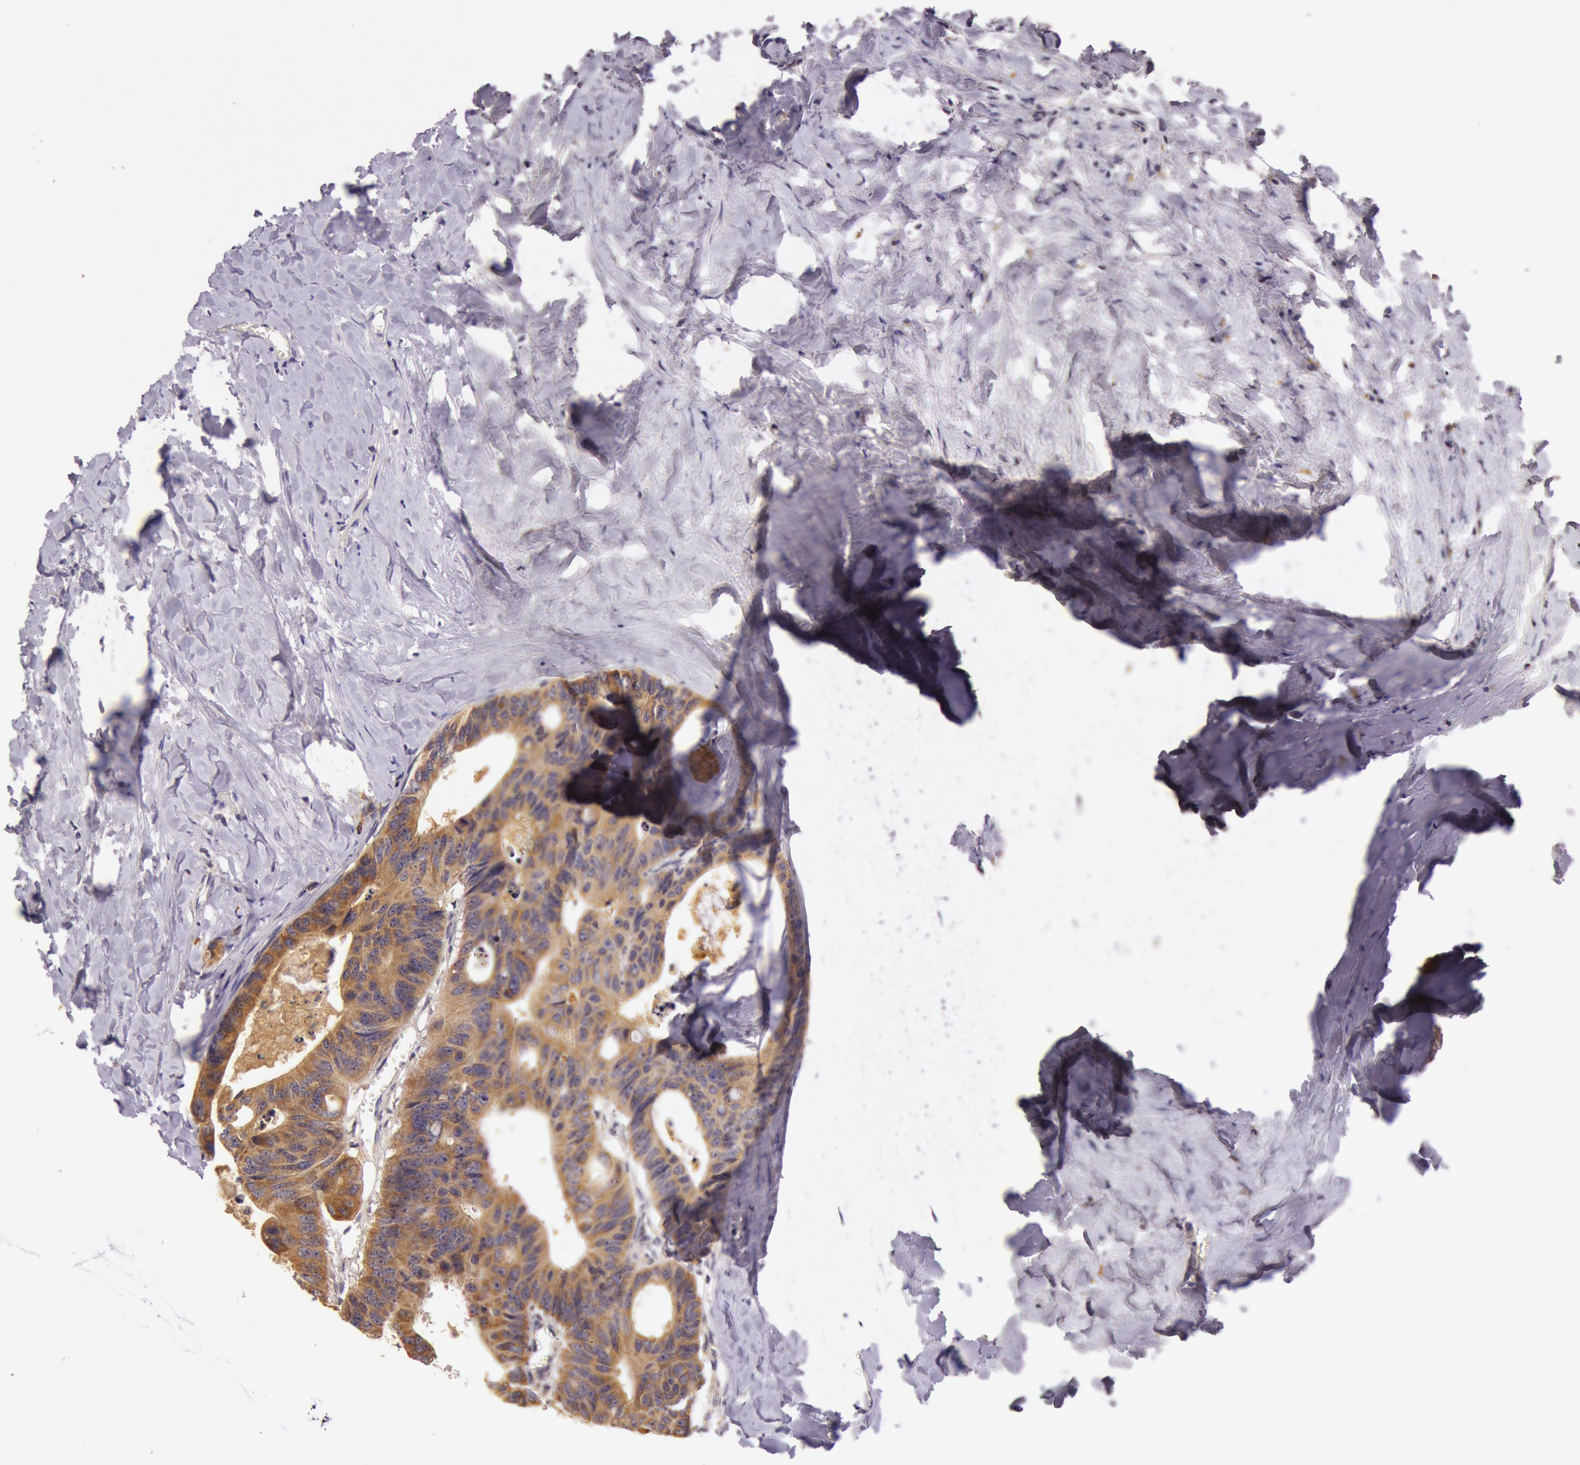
{"staining": {"intensity": "strong", "quantity": ">75%", "location": "cytoplasmic/membranous"}, "tissue": "colorectal cancer", "cell_type": "Tumor cells", "image_type": "cancer", "snomed": [{"axis": "morphology", "description": "Adenocarcinoma, NOS"}, {"axis": "topography", "description": "Colon"}], "caption": "Colorectal cancer (adenocarcinoma) tissue reveals strong cytoplasmic/membranous staining in about >75% of tumor cells, visualized by immunohistochemistry. Using DAB (3,3'-diaminobenzidine) (brown) and hematoxylin (blue) stains, captured at high magnification using brightfield microscopy.", "gene": "CDK16", "patient": {"sex": "female", "age": 55}}